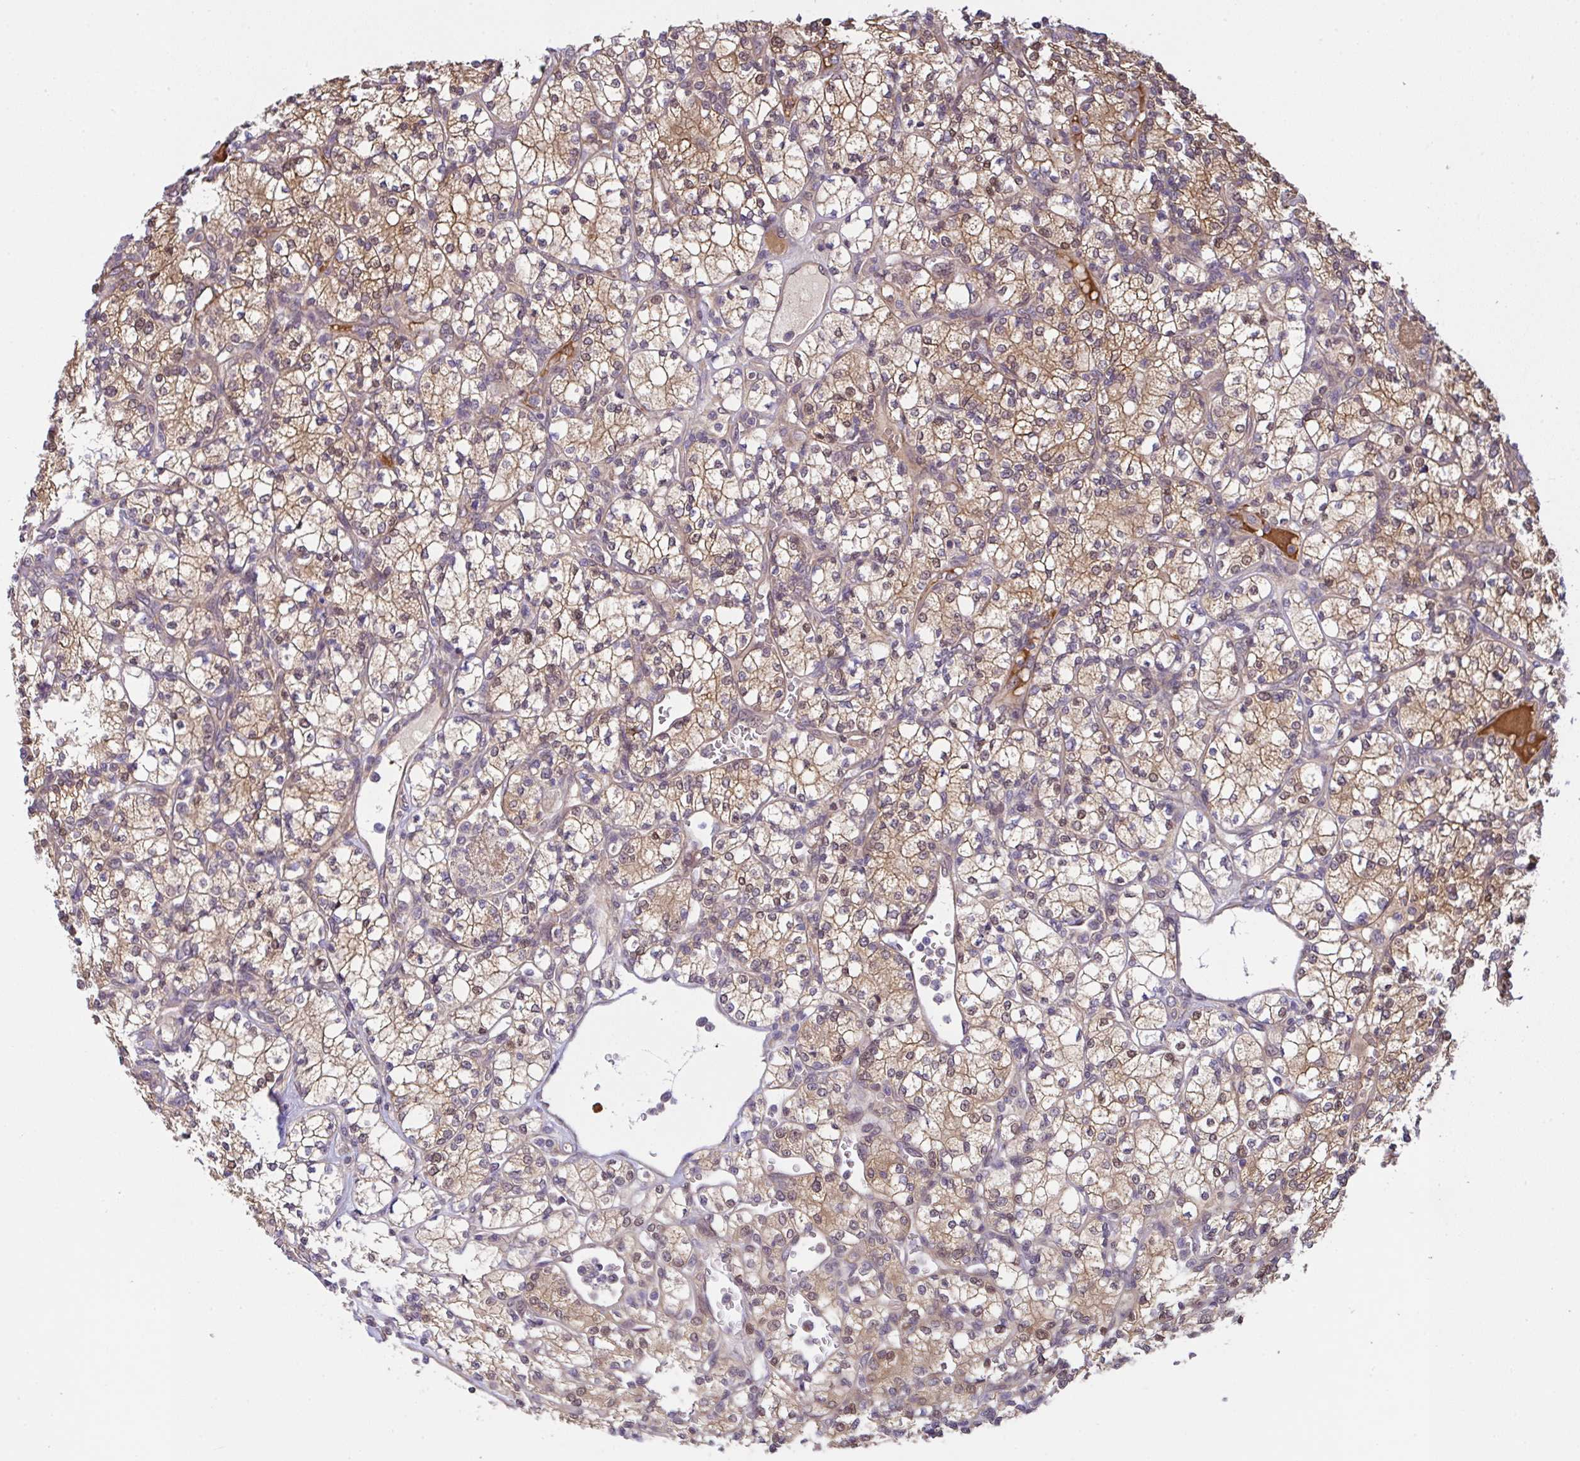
{"staining": {"intensity": "moderate", "quantity": ">75%", "location": "cytoplasmic/membranous,nuclear"}, "tissue": "renal cancer", "cell_type": "Tumor cells", "image_type": "cancer", "snomed": [{"axis": "morphology", "description": "Adenocarcinoma, NOS"}, {"axis": "topography", "description": "Kidney"}], "caption": "A photomicrograph of human renal cancer (adenocarcinoma) stained for a protein demonstrates moderate cytoplasmic/membranous and nuclear brown staining in tumor cells.", "gene": "UBE4A", "patient": {"sex": "male", "age": 77}}